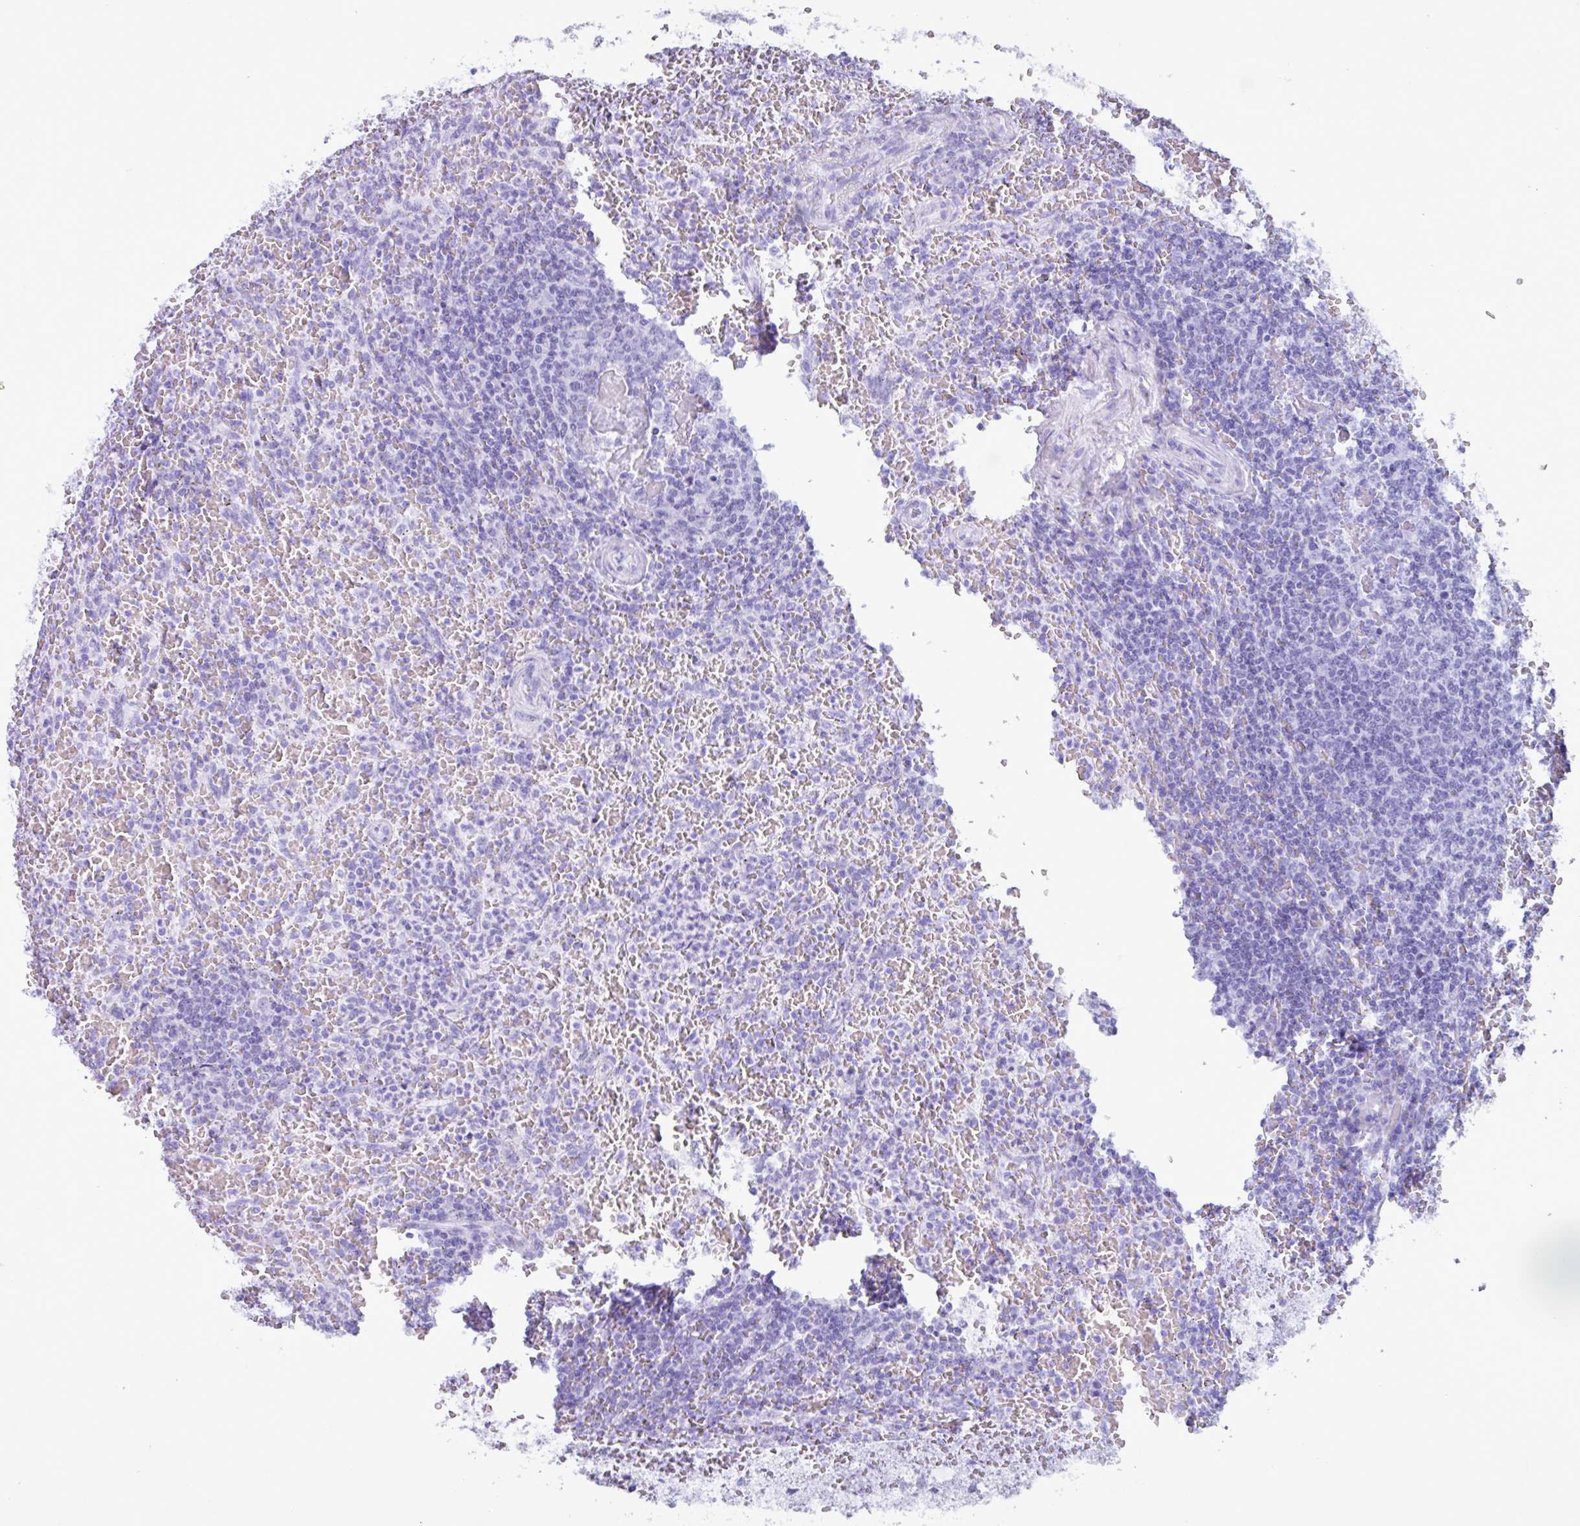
{"staining": {"intensity": "negative", "quantity": "none", "location": "none"}, "tissue": "lymphoma", "cell_type": "Tumor cells", "image_type": "cancer", "snomed": [{"axis": "morphology", "description": "Malignant lymphoma, non-Hodgkin's type, Low grade"}, {"axis": "topography", "description": "Spleen"}], "caption": "This micrograph is of malignant lymphoma, non-Hodgkin's type (low-grade) stained with immunohistochemistry to label a protein in brown with the nuclei are counter-stained blue. There is no staining in tumor cells.", "gene": "PPP1R35", "patient": {"sex": "female", "age": 64}}